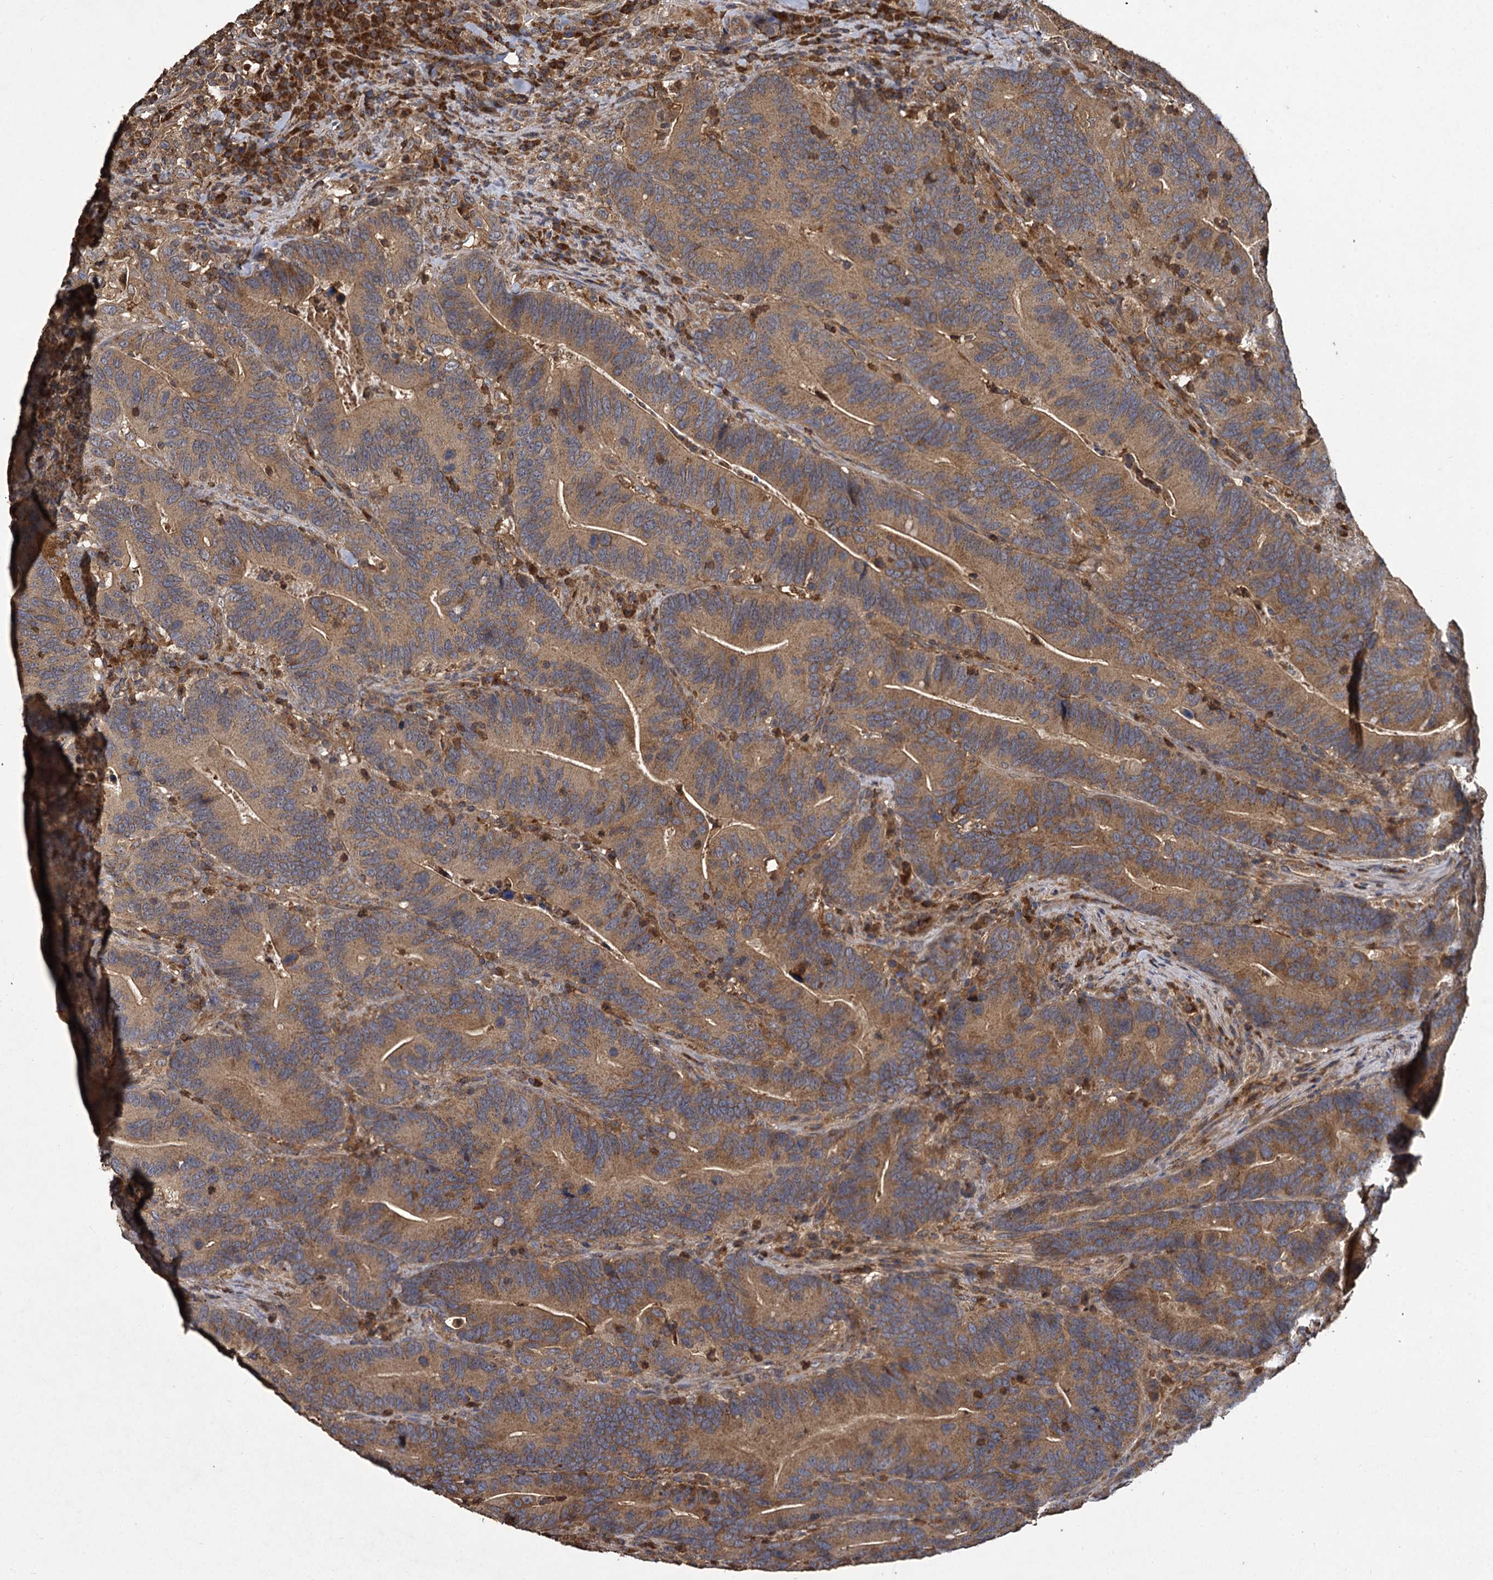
{"staining": {"intensity": "moderate", "quantity": ">75%", "location": "cytoplasmic/membranous"}, "tissue": "colorectal cancer", "cell_type": "Tumor cells", "image_type": "cancer", "snomed": [{"axis": "morphology", "description": "Adenocarcinoma, NOS"}, {"axis": "topography", "description": "Colon"}], "caption": "Colorectal cancer tissue shows moderate cytoplasmic/membranous staining in about >75% of tumor cells The staining was performed using DAB (3,3'-diaminobenzidine), with brown indicating positive protein expression. Nuclei are stained blue with hematoxylin.", "gene": "GCLC", "patient": {"sex": "female", "age": 66}}